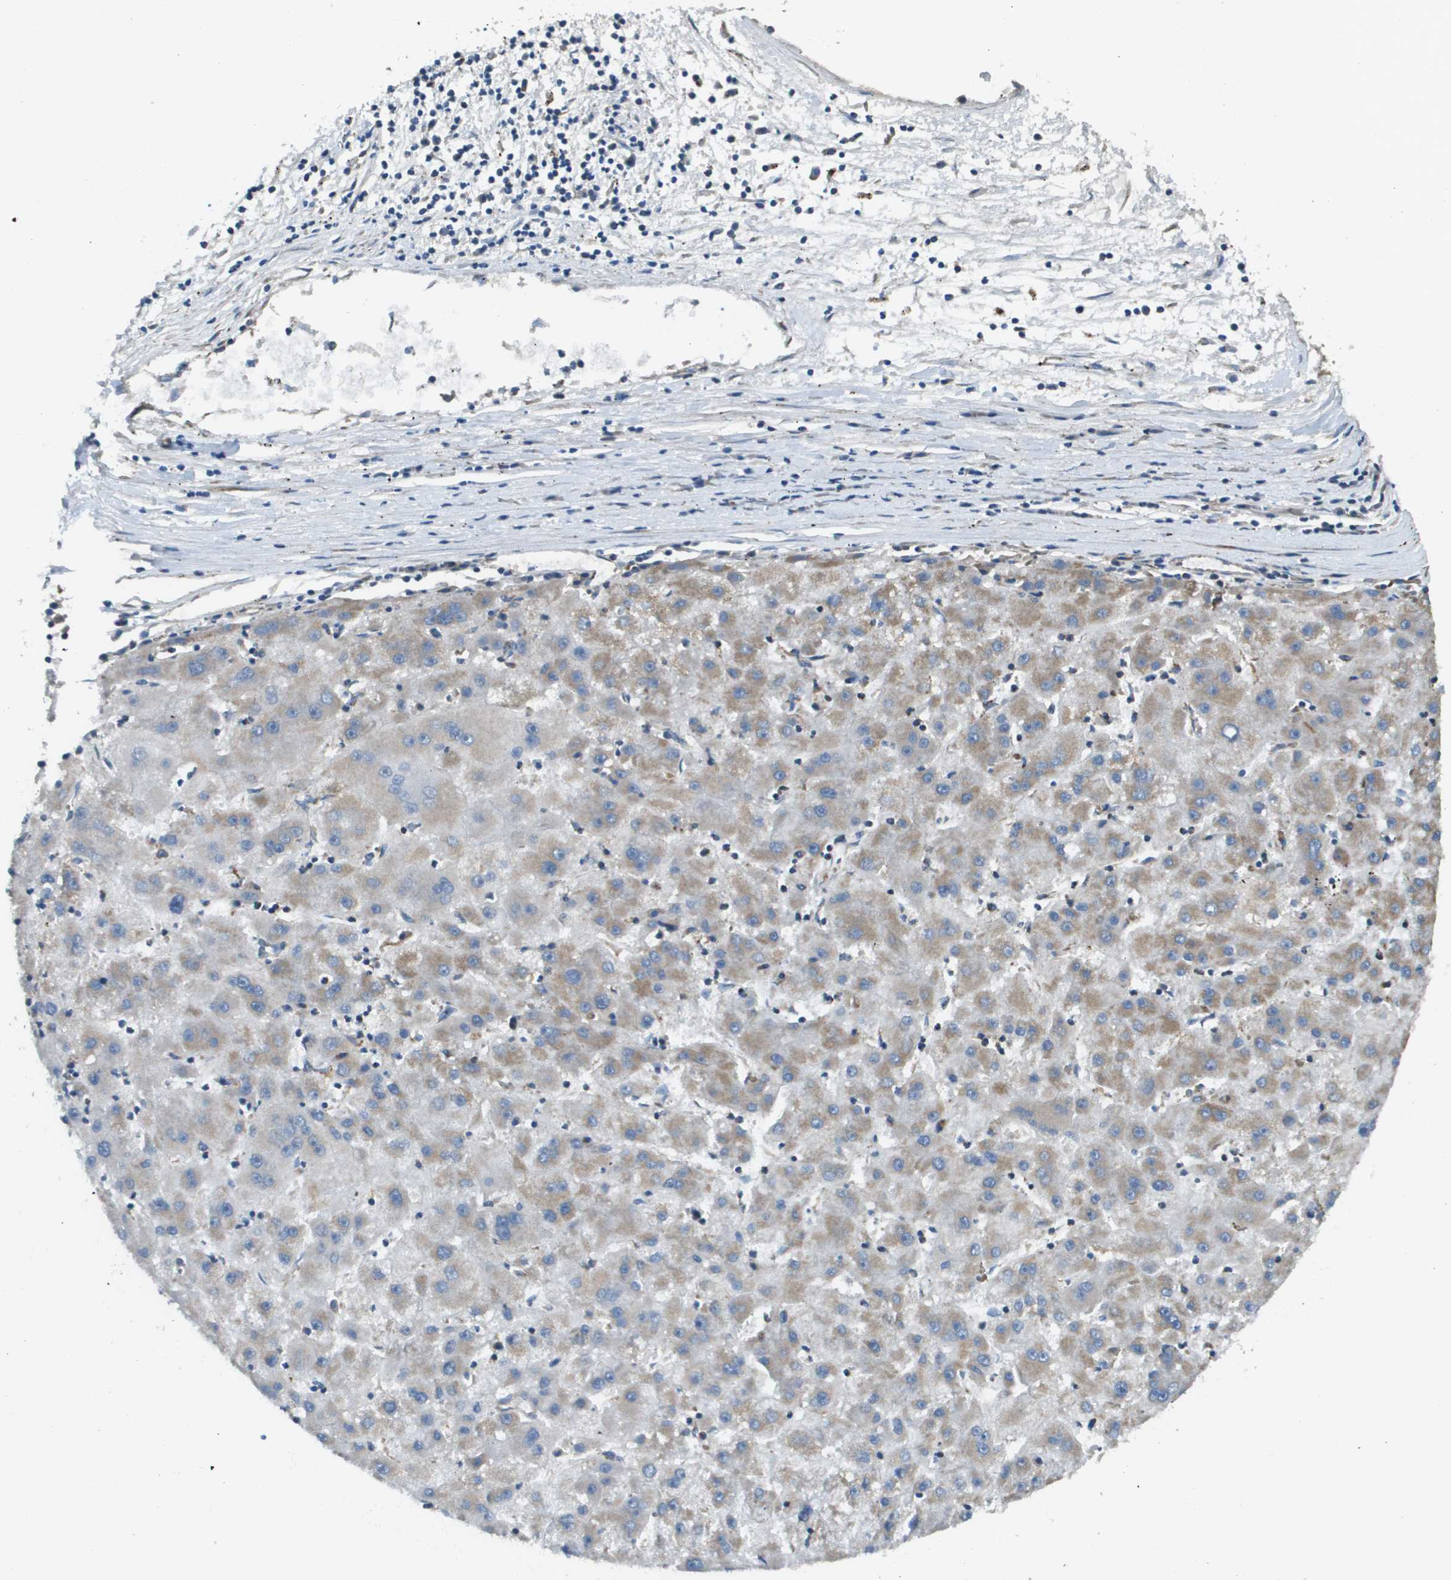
{"staining": {"intensity": "weak", "quantity": ">75%", "location": "cytoplasmic/membranous"}, "tissue": "liver cancer", "cell_type": "Tumor cells", "image_type": "cancer", "snomed": [{"axis": "morphology", "description": "Carcinoma, Hepatocellular, NOS"}, {"axis": "topography", "description": "Liver"}], "caption": "This is a photomicrograph of immunohistochemistry staining of hepatocellular carcinoma (liver), which shows weak staining in the cytoplasmic/membranous of tumor cells.", "gene": "NRK", "patient": {"sex": "male", "age": 72}}